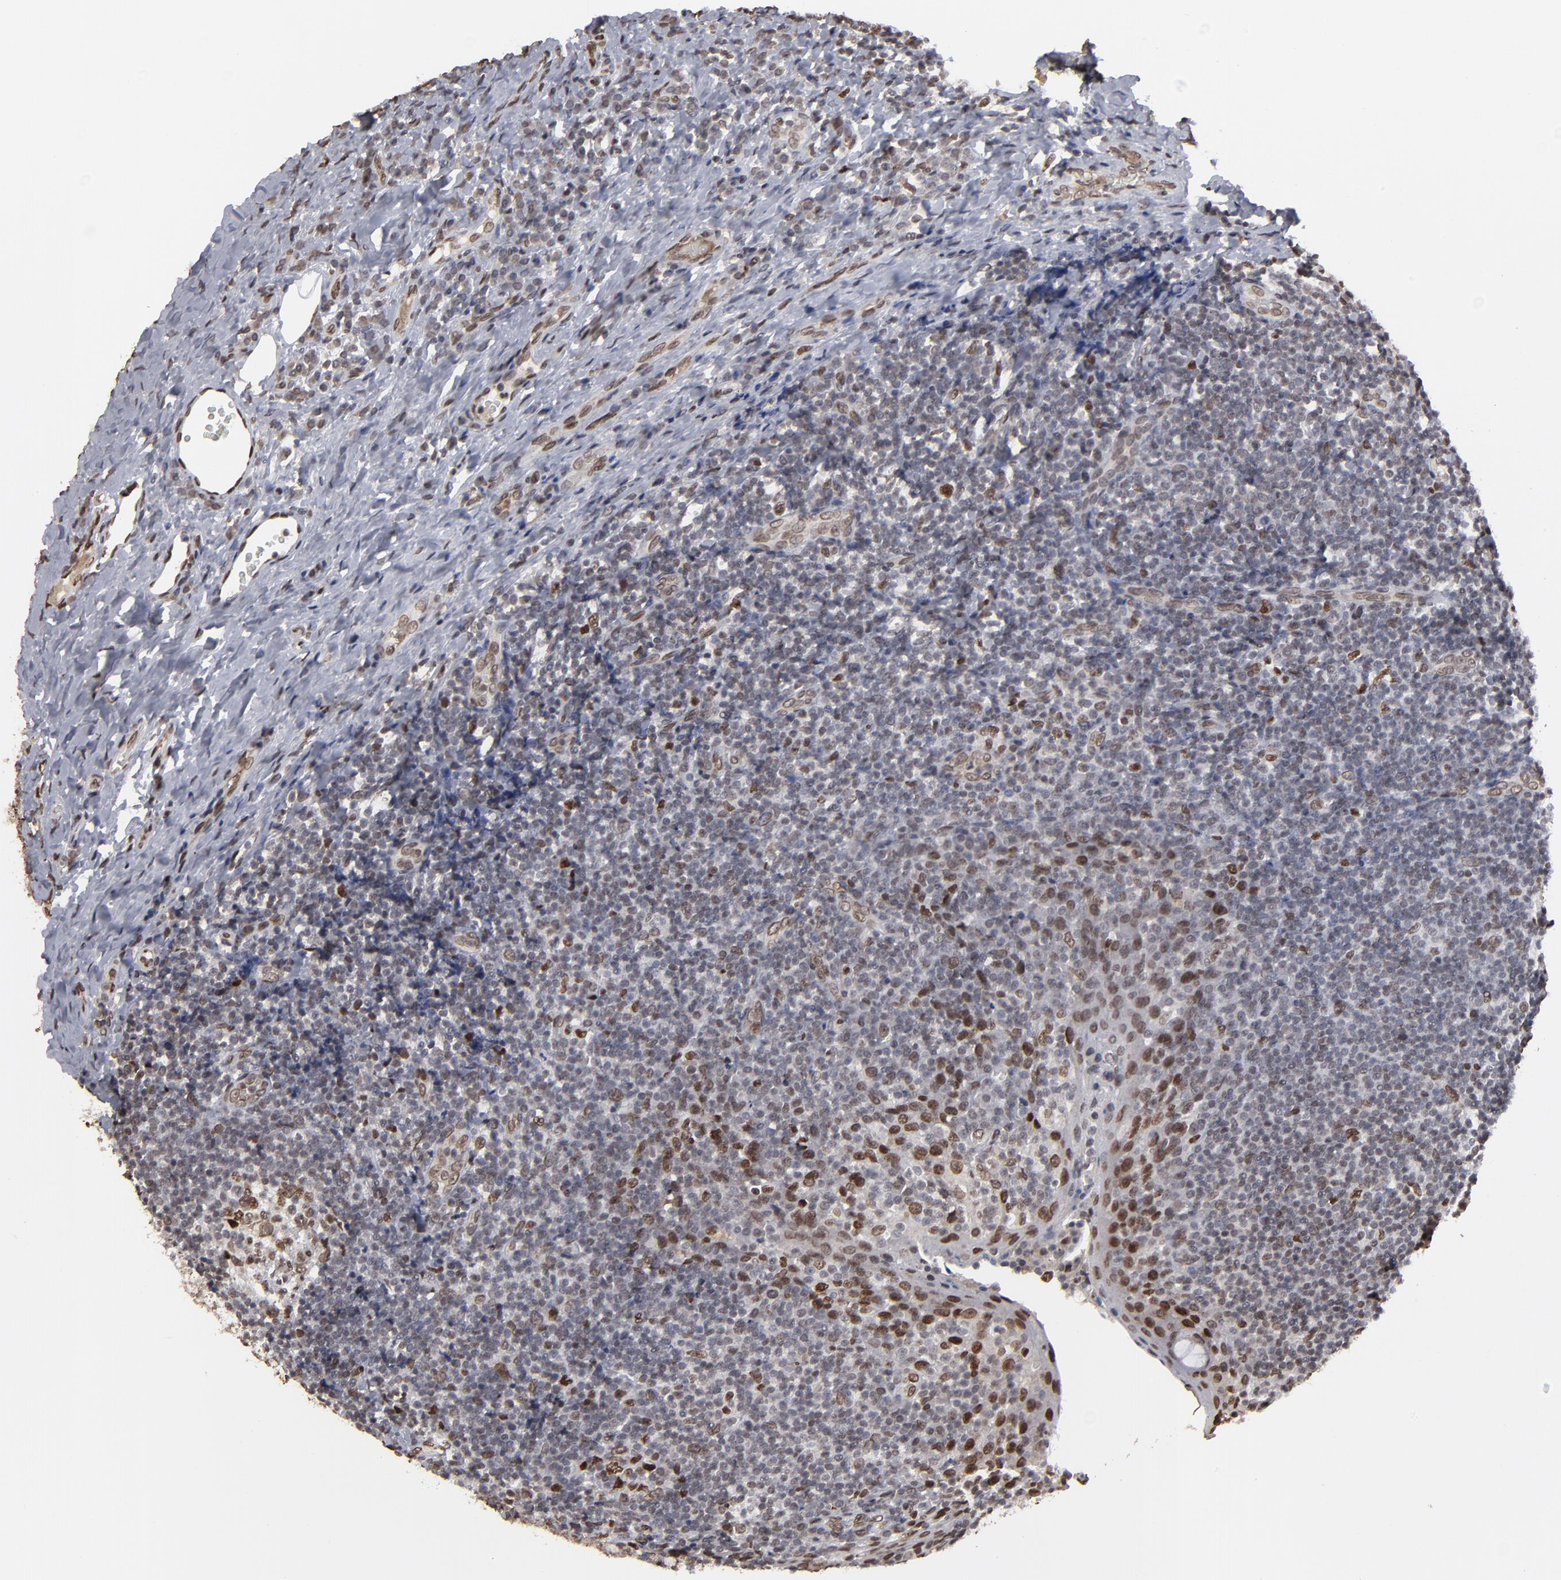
{"staining": {"intensity": "moderate", "quantity": ">75%", "location": "nuclear"}, "tissue": "tonsil", "cell_type": "Germinal center cells", "image_type": "normal", "snomed": [{"axis": "morphology", "description": "Normal tissue, NOS"}, {"axis": "topography", "description": "Tonsil"}], "caption": "Moderate nuclear protein expression is appreciated in about >75% of germinal center cells in tonsil.", "gene": "BAZ1A", "patient": {"sex": "male", "age": 31}}